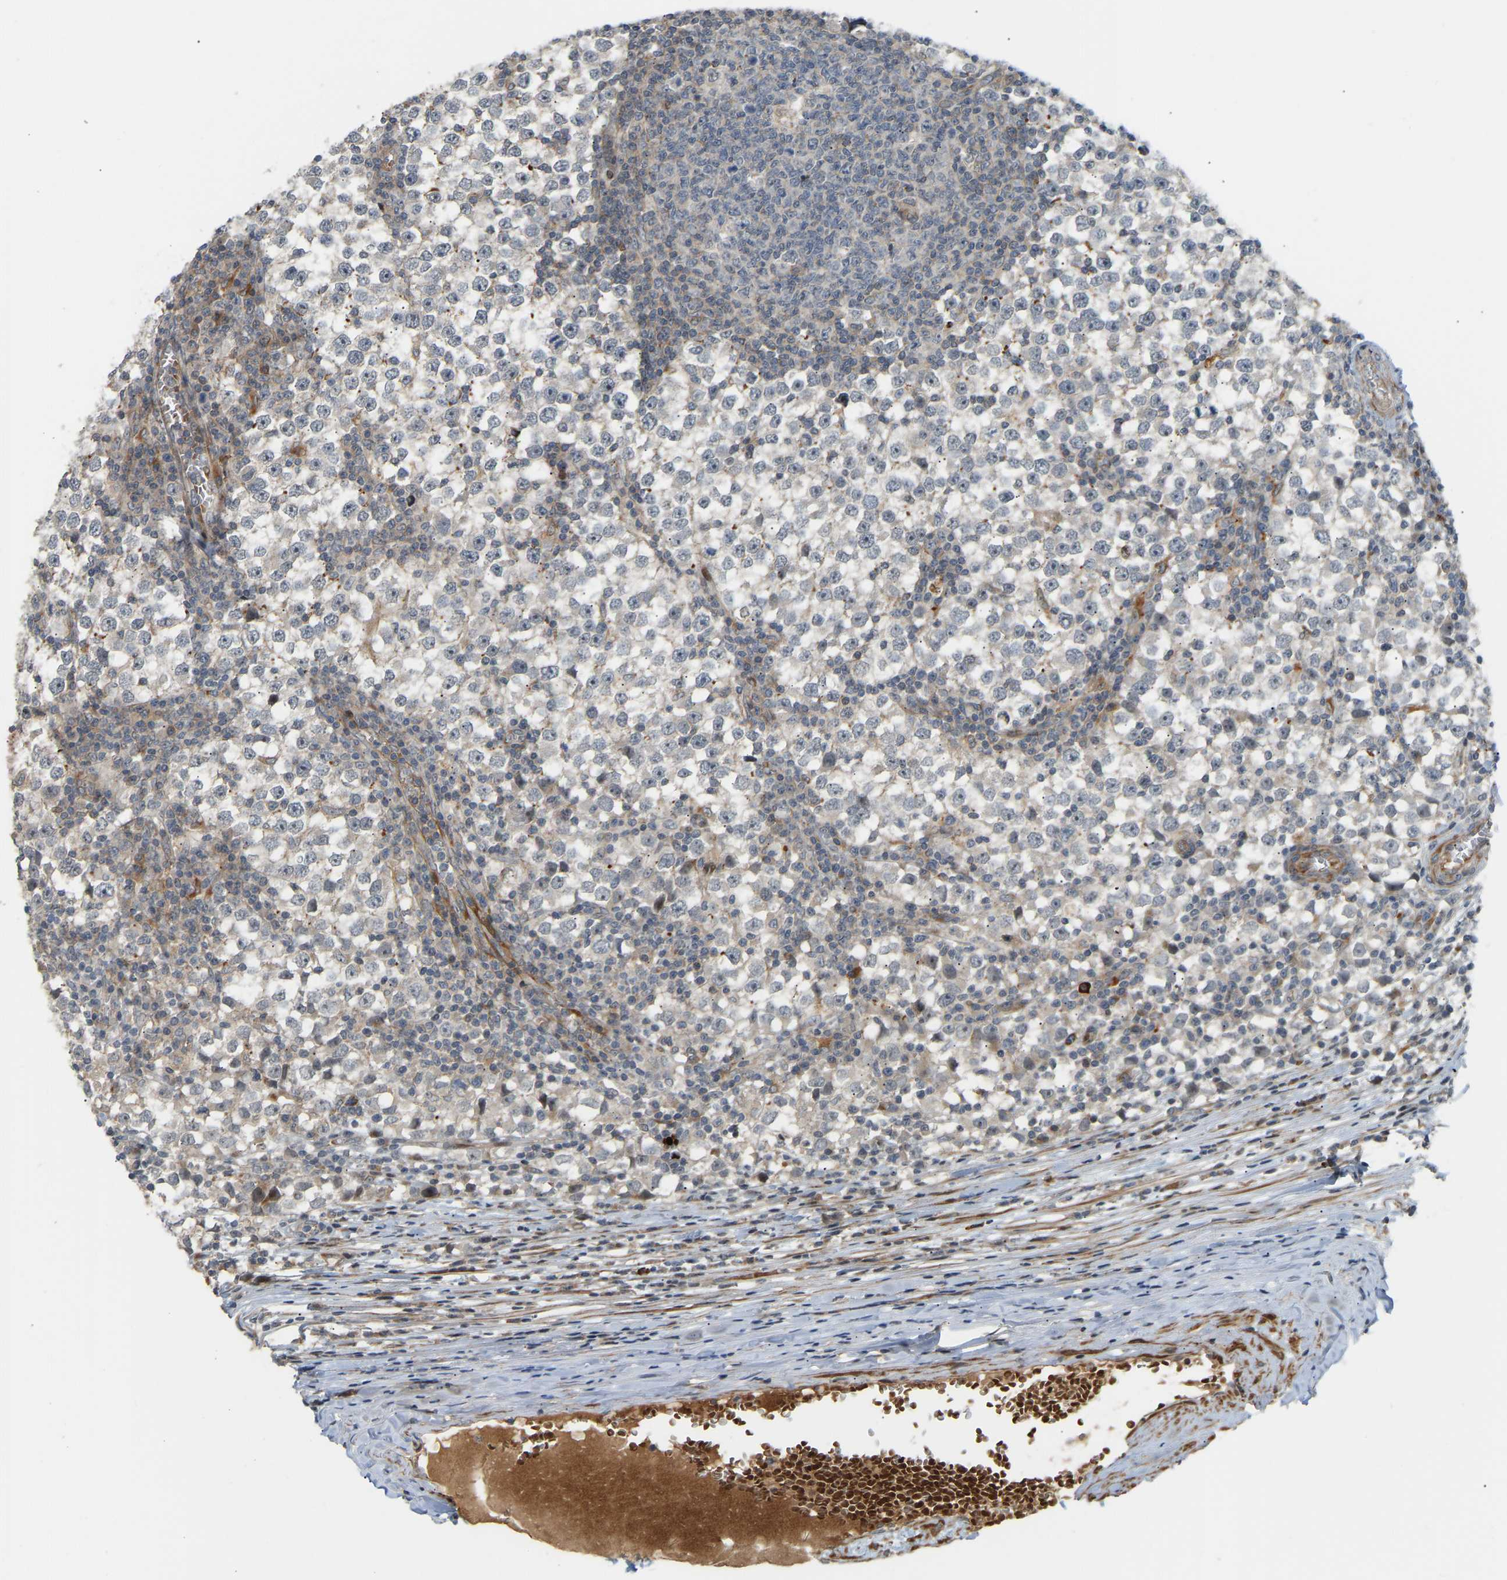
{"staining": {"intensity": "negative", "quantity": "none", "location": "none"}, "tissue": "testis cancer", "cell_type": "Tumor cells", "image_type": "cancer", "snomed": [{"axis": "morphology", "description": "Seminoma, NOS"}, {"axis": "topography", "description": "Testis"}], "caption": "Human testis seminoma stained for a protein using immunohistochemistry reveals no staining in tumor cells.", "gene": "POGLUT2", "patient": {"sex": "male", "age": 65}}